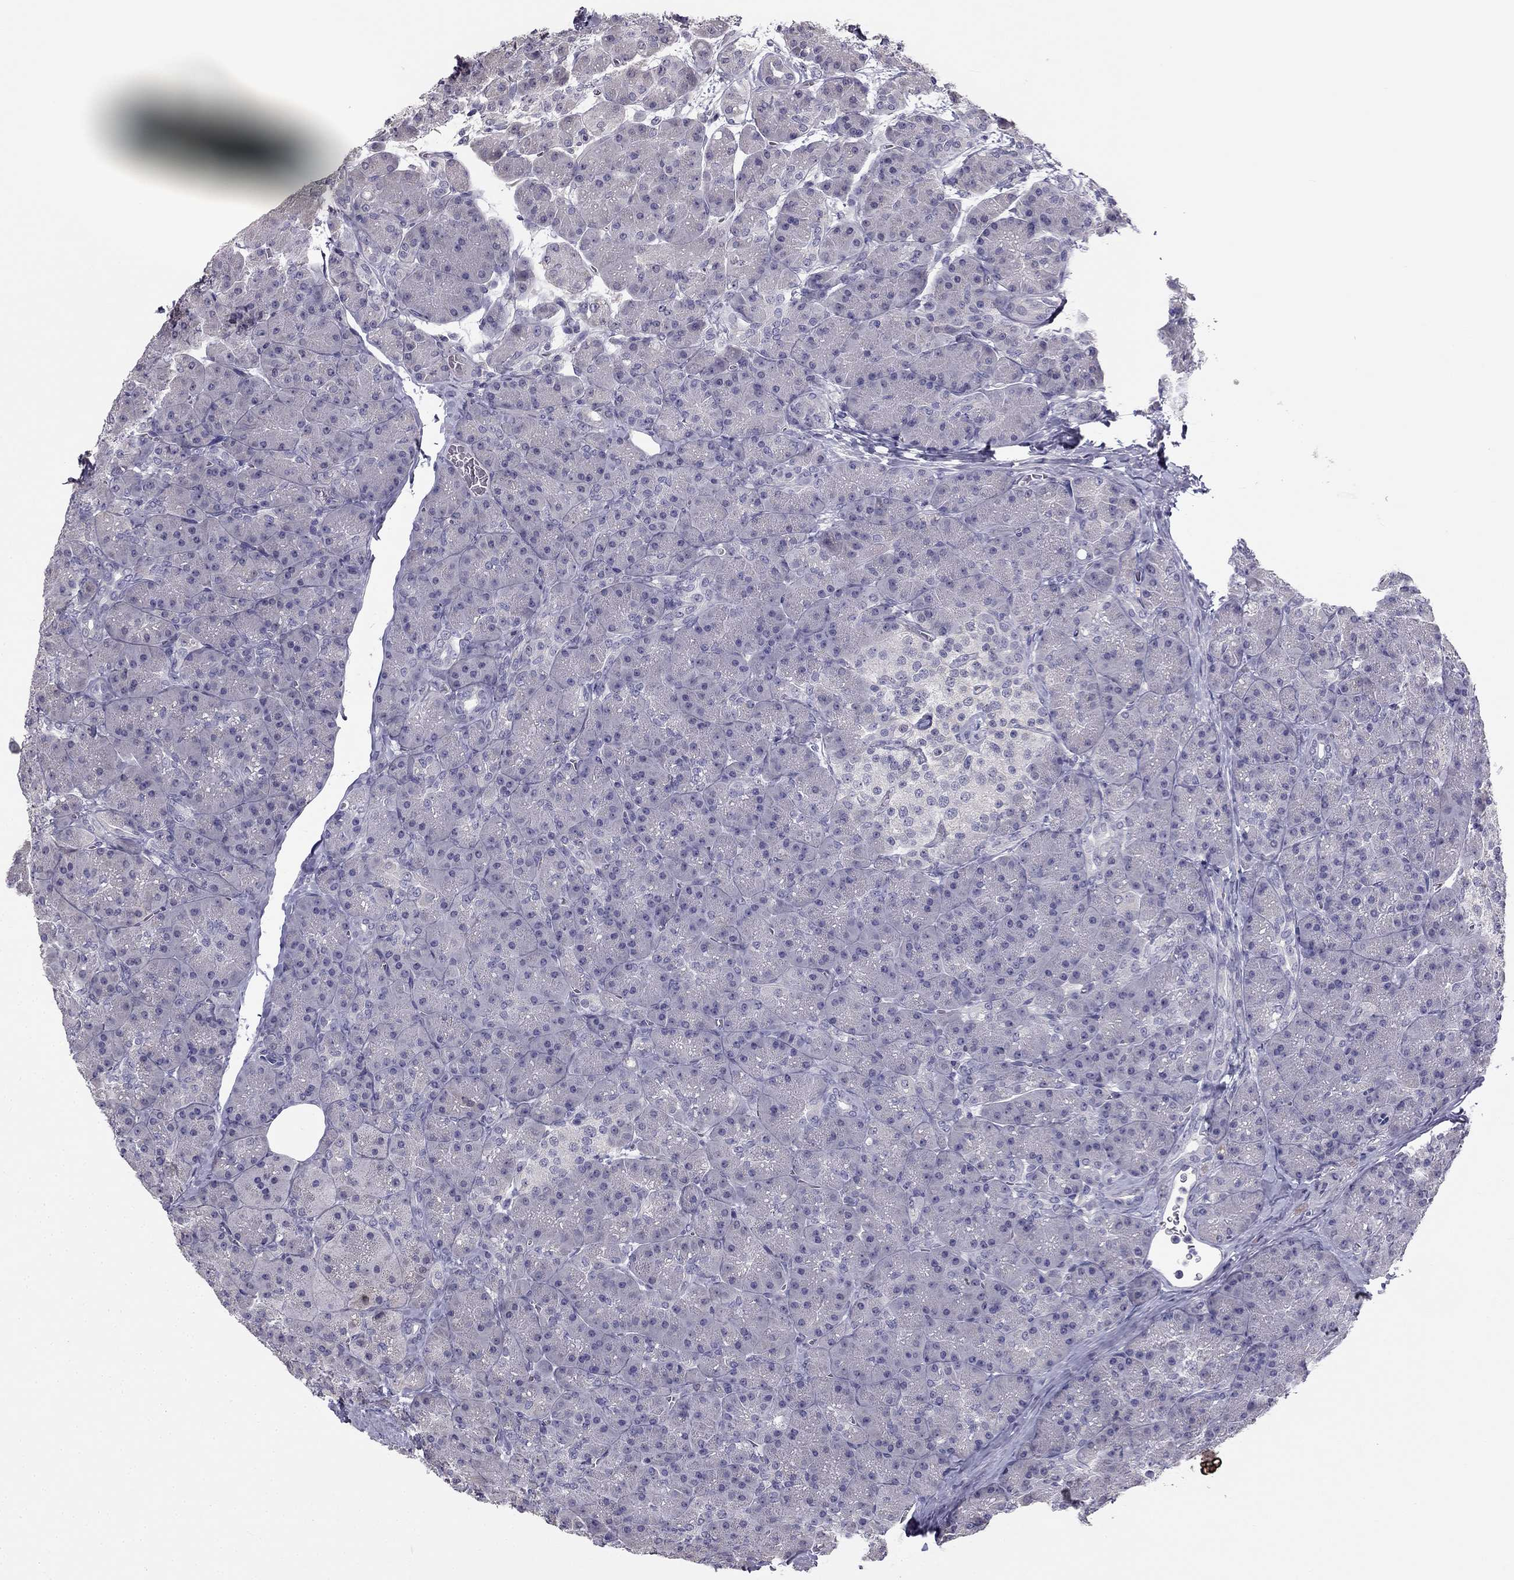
{"staining": {"intensity": "negative", "quantity": "none", "location": "none"}, "tissue": "pancreas", "cell_type": "Exocrine glandular cells", "image_type": "normal", "snomed": [{"axis": "morphology", "description": "Normal tissue, NOS"}, {"axis": "topography", "description": "Pancreas"}], "caption": "Exocrine glandular cells show no significant positivity in benign pancreas. (Stains: DAB (3,3'-diaminobenzidine) IHC with hematoxylin counter stain, Microscopy: brightfield microscopy at high magnification).", "gene": "HSFX1", "patient": {"sex": "male", "age": 57}}